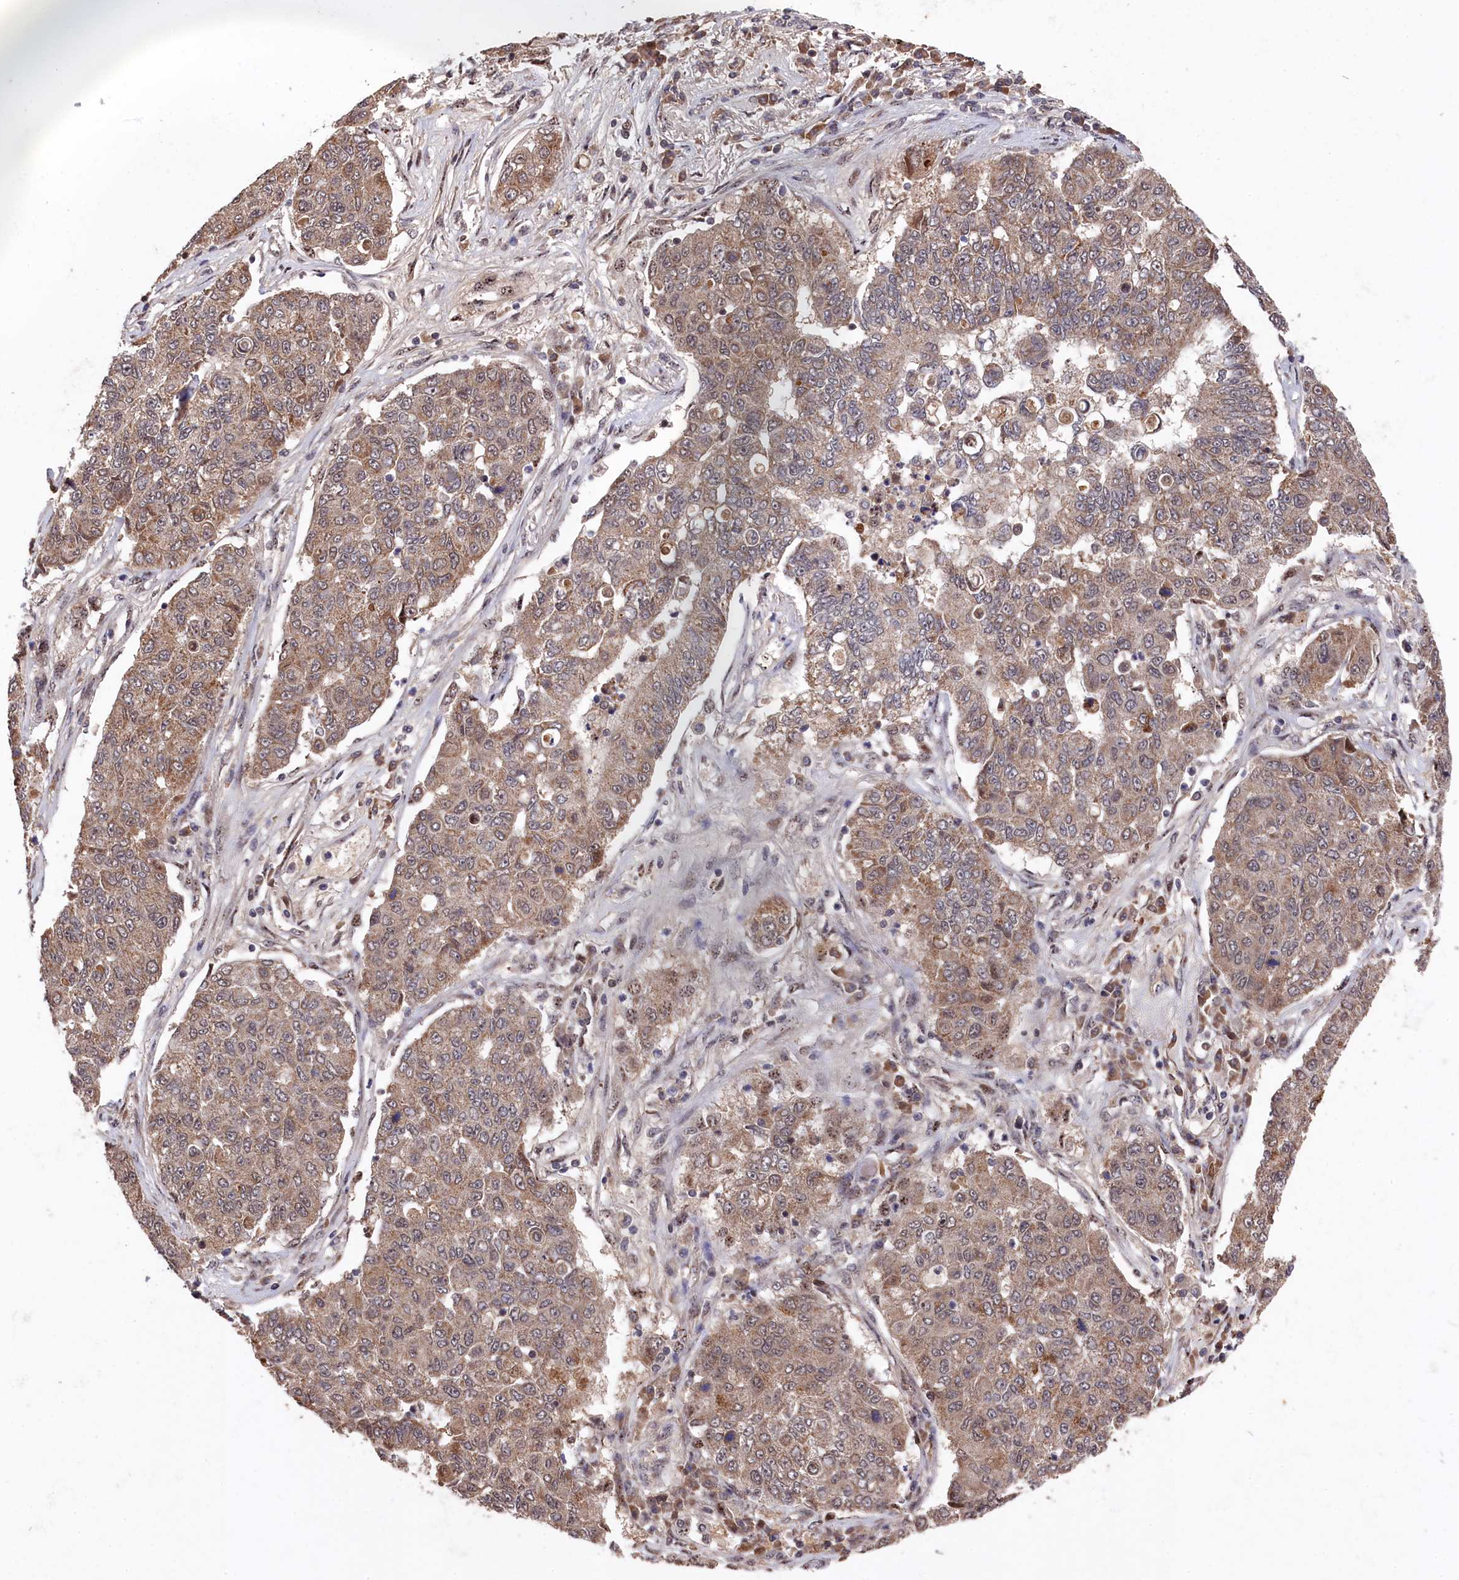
{"staining": {"intensity": "moderate", "quantity": ">75%", "location": "cytoplasmic/membranous"}, "tissue": "lung cancer", "cell_type": "Tumor cells", "image_type": "cancer", "snomed": [{"axis": "morphology", "description": "Squamous cell carcinoma, NOS"}, {"axis": "topography", "description": "Lung"}], "caption": "An immunohistochemistry (IHC) histopathology image of neoplastic tissue is shown. Protein staining in brown highlights moderate cytoplasmic/membranous positivity in squamous cell carcinoma (lung) within tumor cells. (Stains: DAB (3,3'-diaminobenzidine) in brown, nuclei in blue, Microscopy: brightfield microscopy at high magnification).", "gene": "CLPX", "patient": {"sex": "male", "age": 74}}